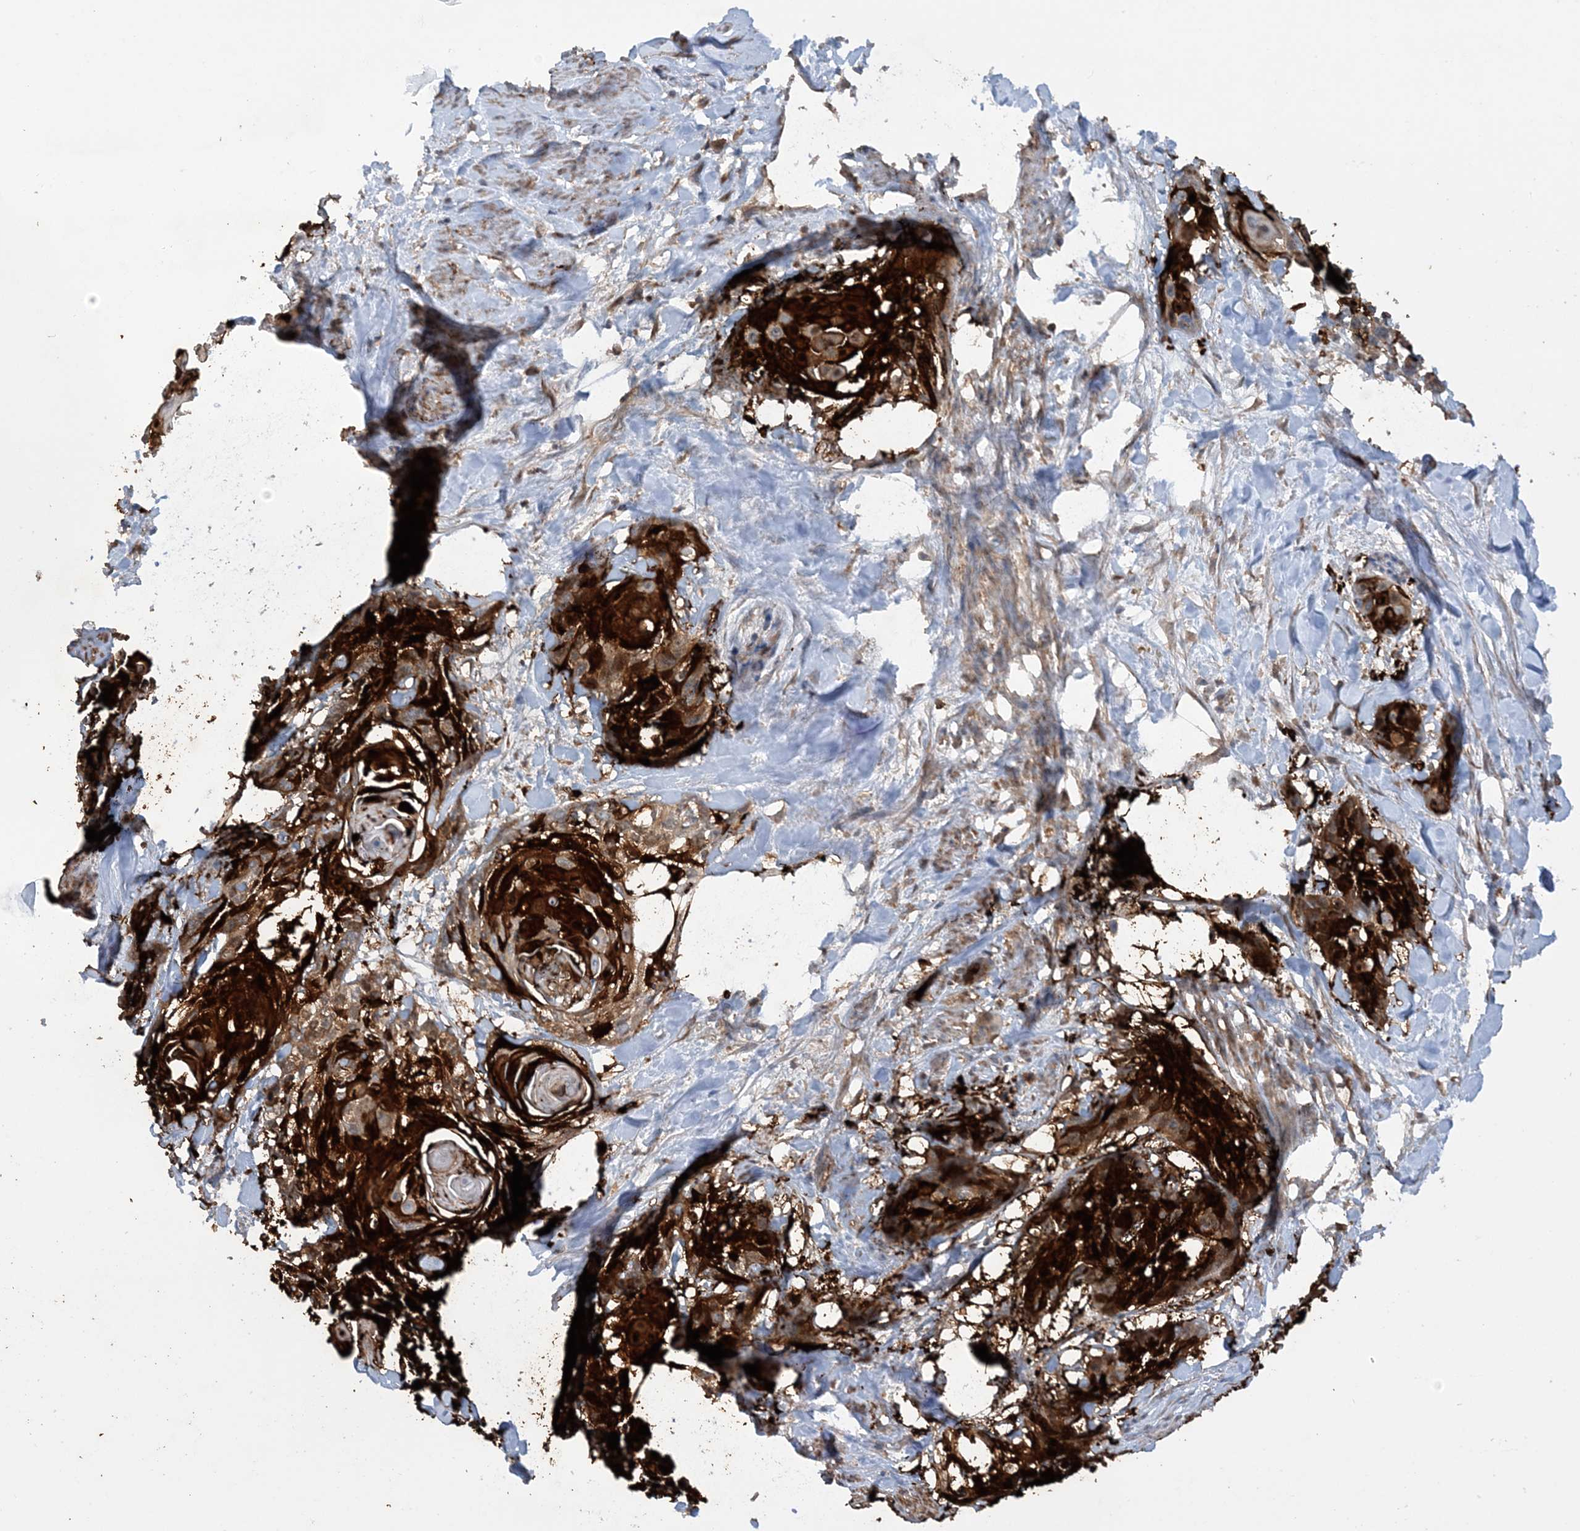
{"staining": {"intensity": "strong", "quantity": "25%-75%", "location": "cytoplasmic/membranous"}, "tissue": "cervical cancer", "cell_type": "Tumor cells", "image_type": "cancer", "snomed": [{"axis": "morphology", "description": "Squamous cell carcinoma, NOS"}, {"axis": "topography", "description": "Cervix"}], "caption": "Cervical squamous cell carcinoma was stained to show a protein in brown. There is high levels of strong cytoplasmic/membranous expression in approximately 25%-75% of tumor cells.", "gene": "ACAP2", "patient": {"sex": "female", "age": 57}}